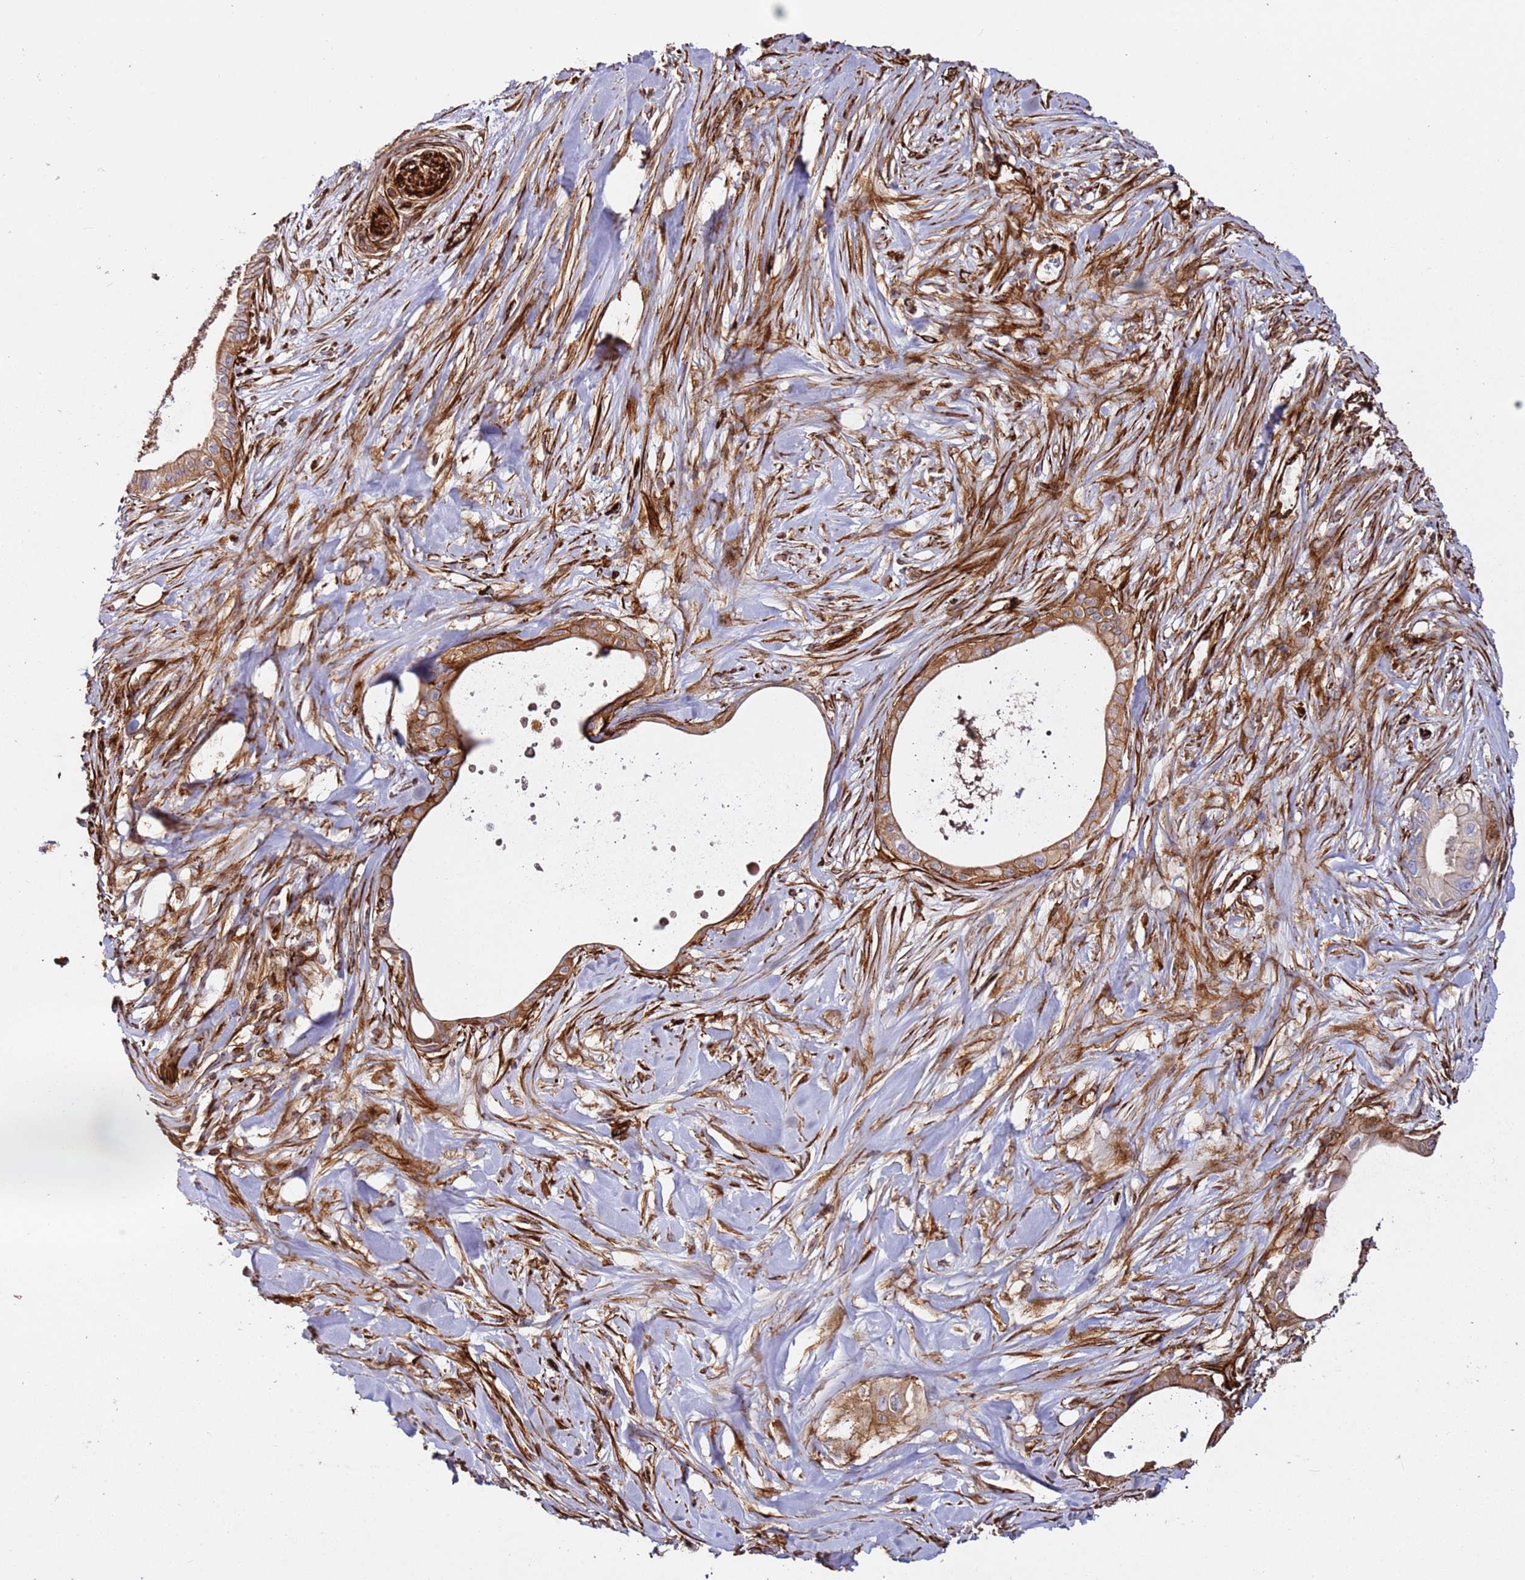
{"staining": {"intensity": "moderate", "quantity": "25%-75%", "location": "cytoplasmic/membranous"}, "tissue": "pancreatic cancer", "cell_type": "Tumor cells", "image_type": "cancer", "snomed": [{"axis": "morphology", "description": "Adenocarcinoma, NOS"}, {"axis": "topography", "description": "Pancreas"}], "caption": "Human pancreatic cancer stained for a protein (brown) demonstrates moderate cytoplasmic/membranous positive expression in approximately 25%-75% of tumor cells.", "gene": "MRGPRE", "patient": {"sex": "male", "age": 78}}